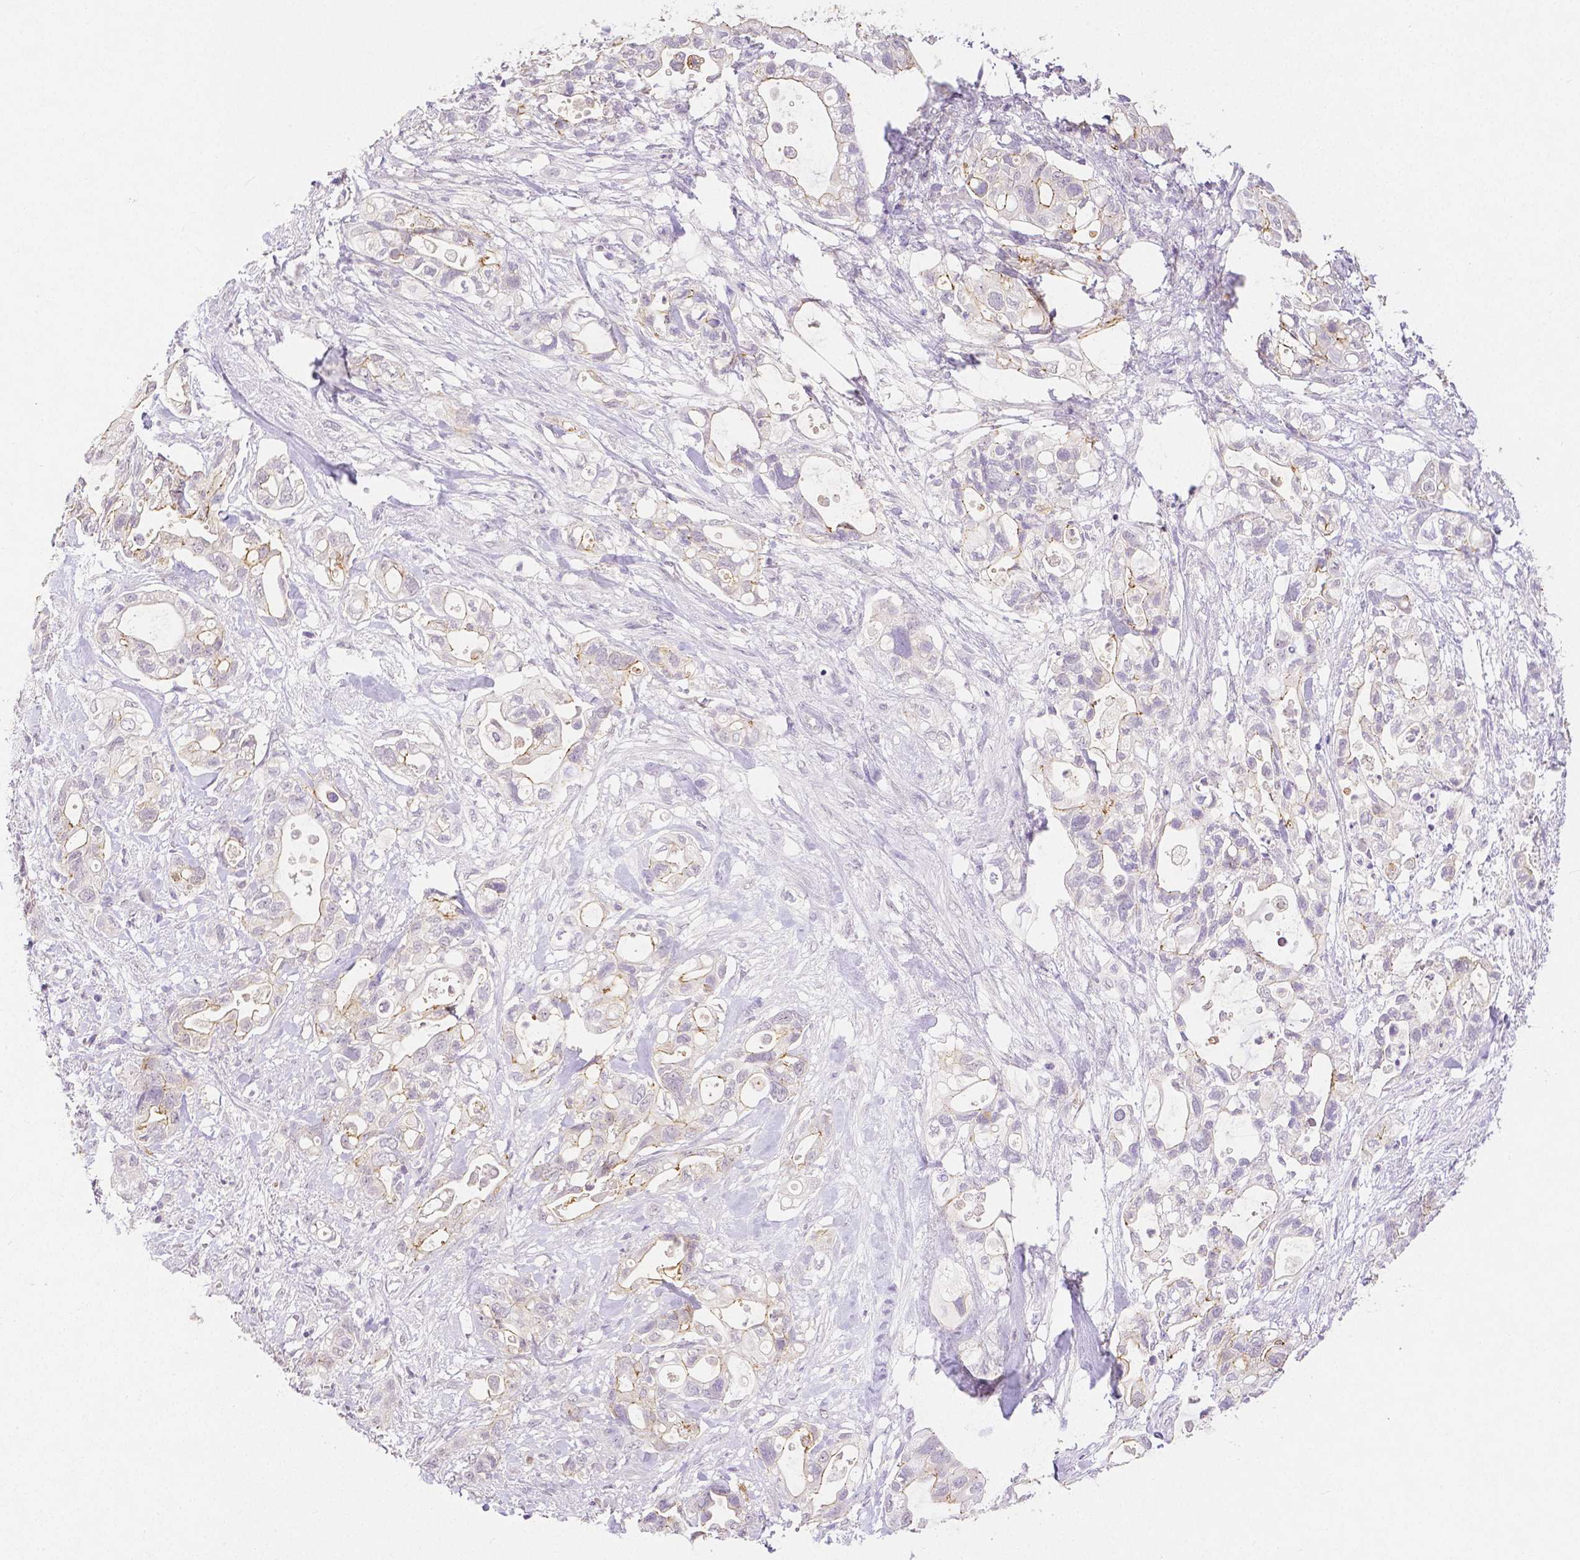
{"staining": {"intensity": "moderate", "quantity": "25%-75%", "location": "cytoplasmic/membranous"}, "tissue": "pancreatic cancer", "cell_type": "Tumor cells", "image_type": "cancer", "snomed": [{"axis": "morphology", "description": "Adenocarcinoma, NOS"}, {"axis": "topography", "description": "Pancreas"}], "caption": "Human pancreatic adenocarcinoma stained with a brown dye reveals moderate cytoplasmic/membranous positive expression in approximately 25%-75% of tumor cells.", "gene": "OCLN", "patient": {"sex": "female", "age": 72}}